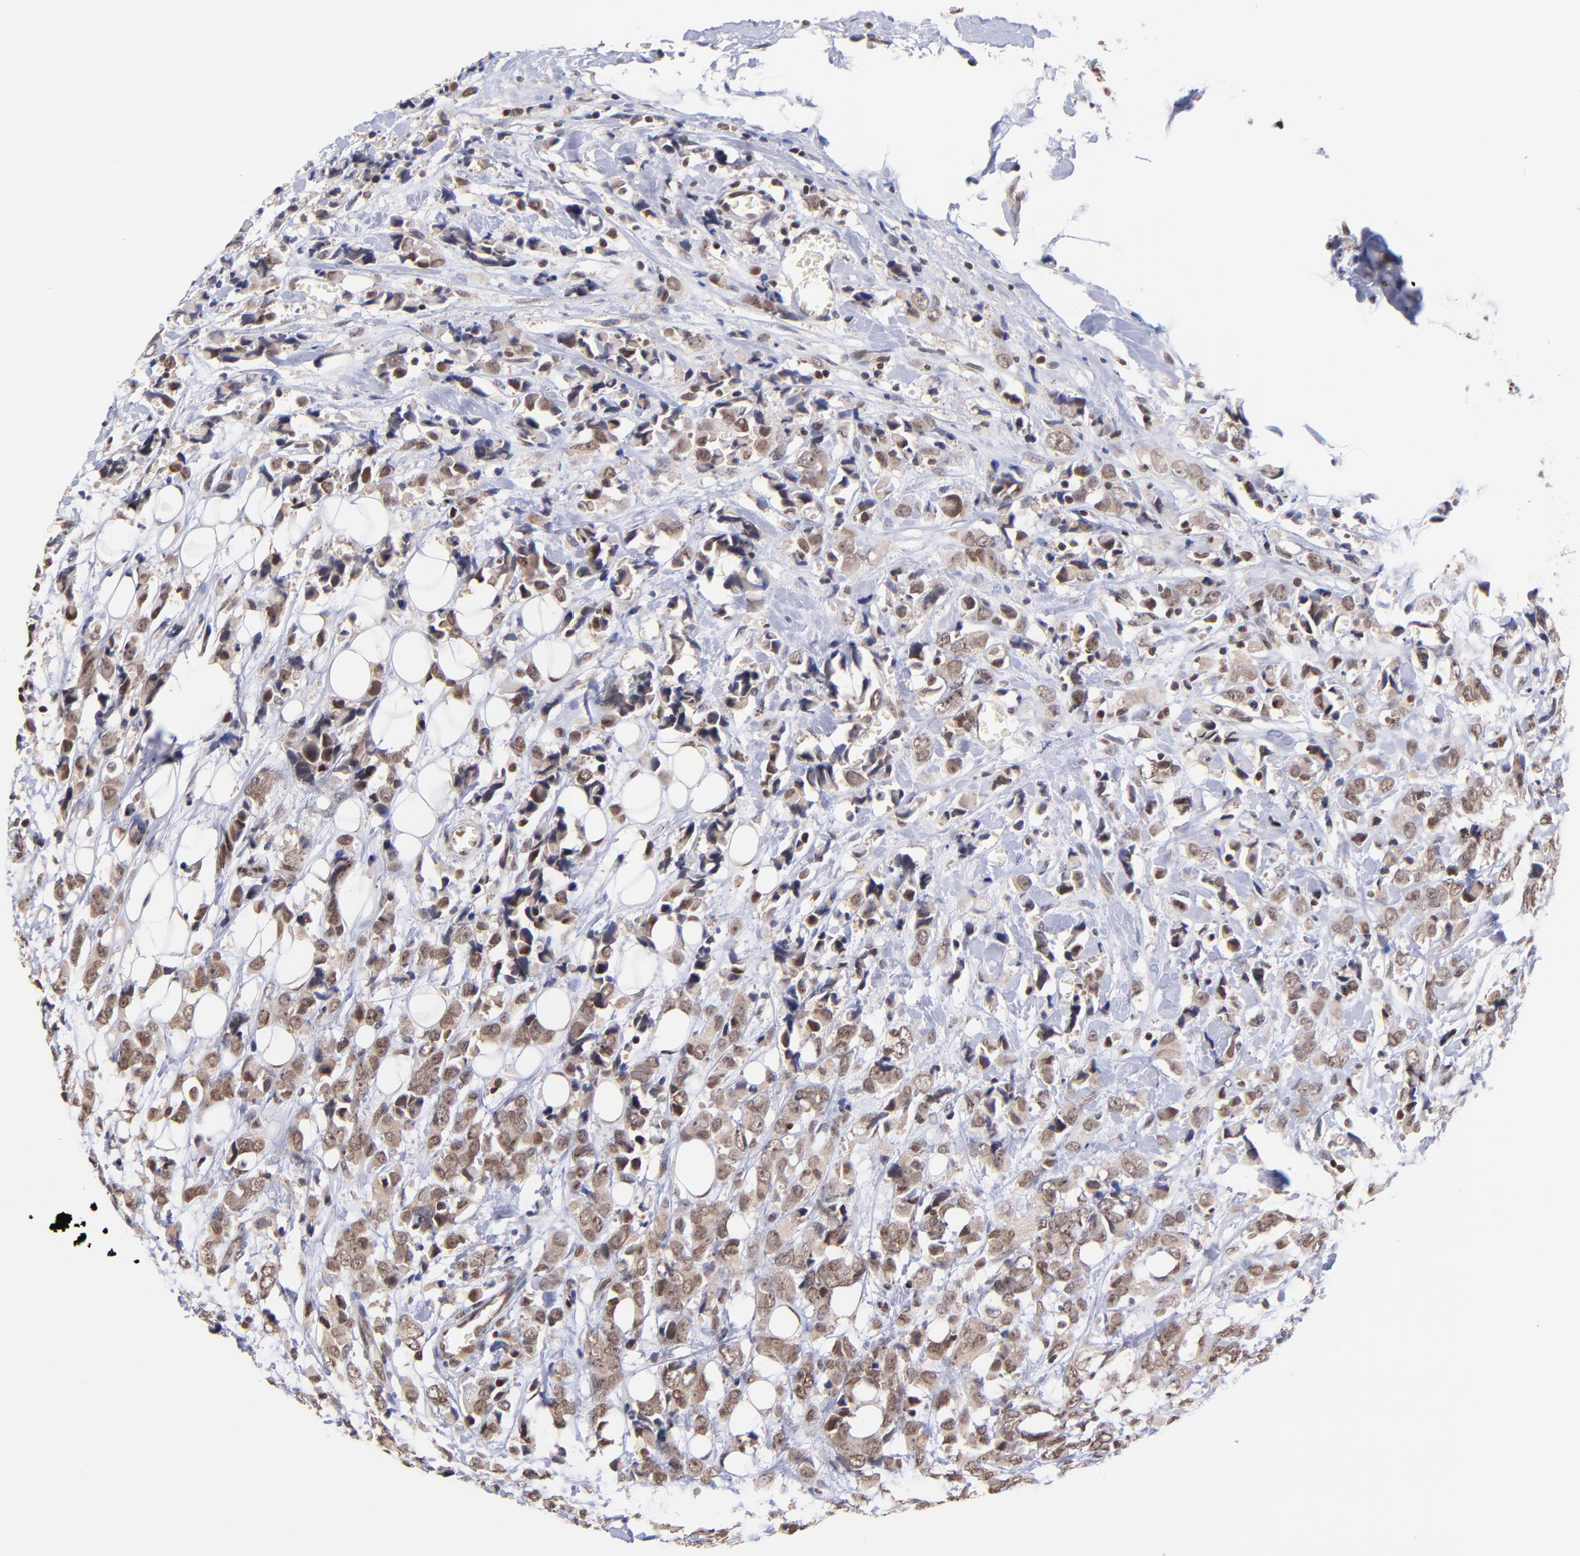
{"staining": {"intensity": "moderate", "quantity": ">75%", "location": "cytoplasmic/membranous,nuclear"}, "tissue": "breast cancer", "cell_type": "Tumor cells", "image_type": "cancer", "snomed": [{"axis": "morphology", "description": "Lobular carcinoma"}, {"axis": "topography", "description": "Breast"}], "caption": "Lobular carcinoma (breast) tissue reveals moderate cytoplasmic/membranous and nuclear positivity in about >75% of tumor cells, visualized by immunohistochemistry. (Stains: DAB in brown, nuclei in blue, Microscopy: brightfield microscopy at high magnification).", "gene": "WDR25", "patient": {"sex": "female", "age": 57}}